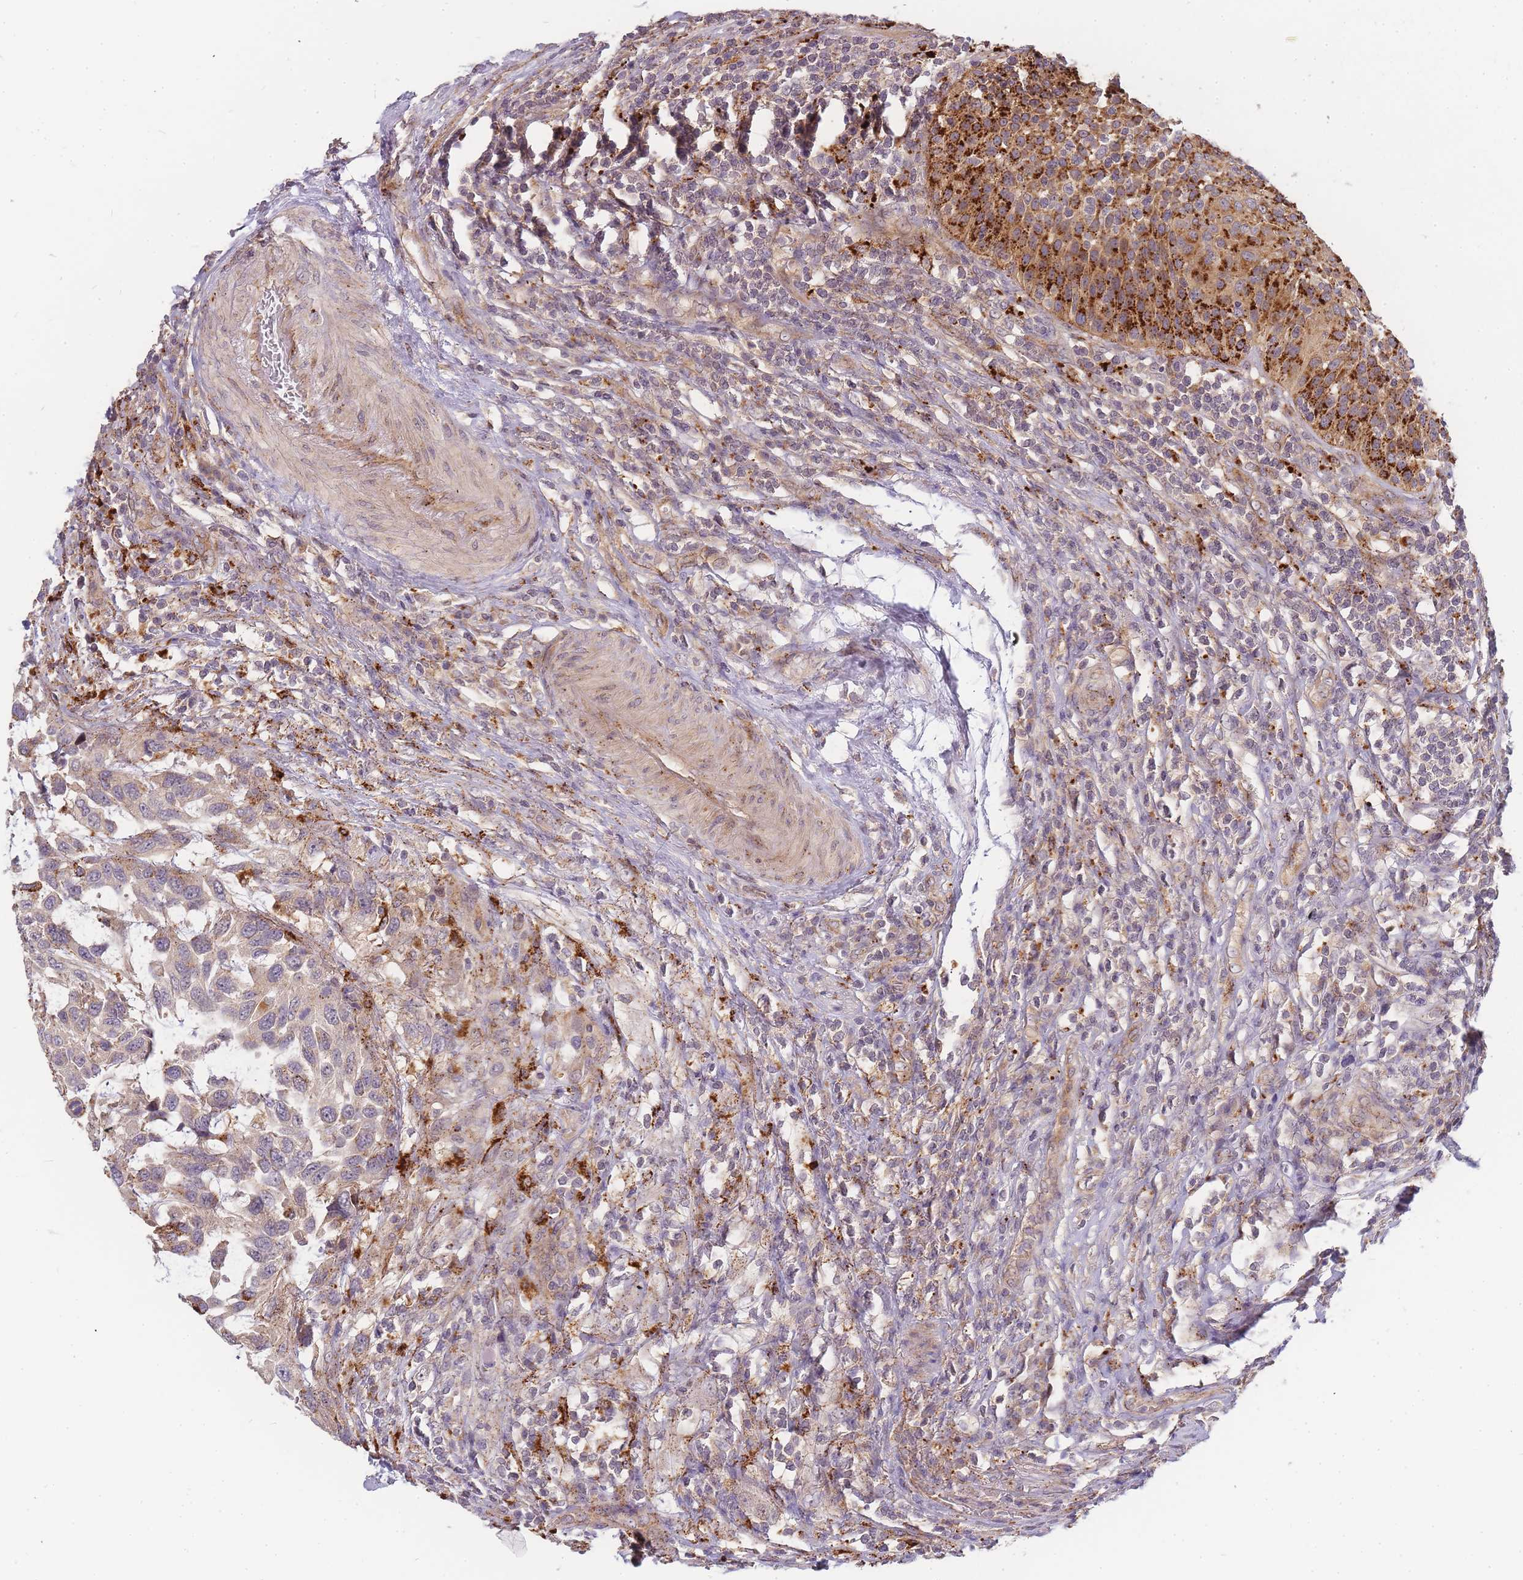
{"staining": {"intensity": "moderate", "quantity": ">75%", "location": "cytoplasmic/membranous"}, "tissue": "urothelial cancer", "cell_type": "Tumor cells", "image_type": "cancer", "snomed": [{"axis": "morphology", "description": "Urothelial carcinoma, High grade"}, {"axis": "topography", "description": "Urinary bladder"}], "caption": "This image reveals IHC staining of urothelial cancer, with medium moderate cytoplasmic/membranous staining in approximately >75% of tumor cells.", "gene": "ATG5", "patient": {"sex": "female", "age": 70}}